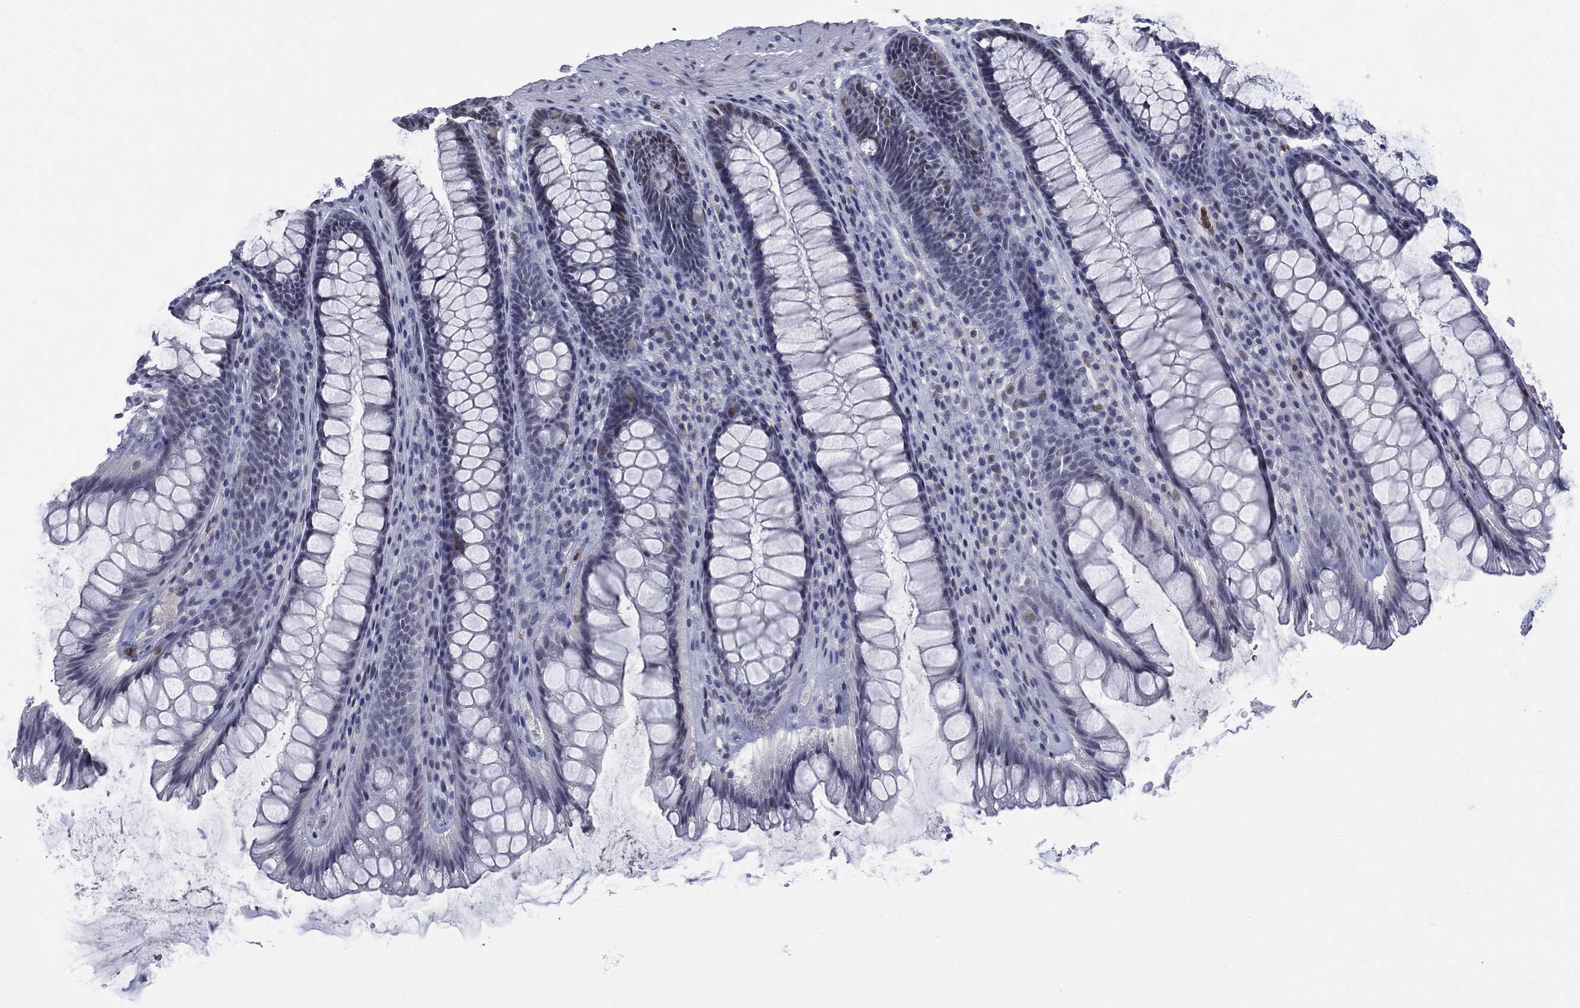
{"staining": {"intensity": "moderate", "quantity": "<25%", "location": "nuclear"}, "tissue": "rectum", "cell_type": "Glandular cells", "image_type": "normal", "snomed": [{"axis": "morphology", "description": "Normal tissue, NOS"}, {"axis": "topography", "description": "Rectum"}], "caption": "A low amount of moderate nuclear expression is seen in approximately <25% of glandular cells in benign rectum.", "gene": "ZNF711", "patient": {"sex": "male", "age": 72}}